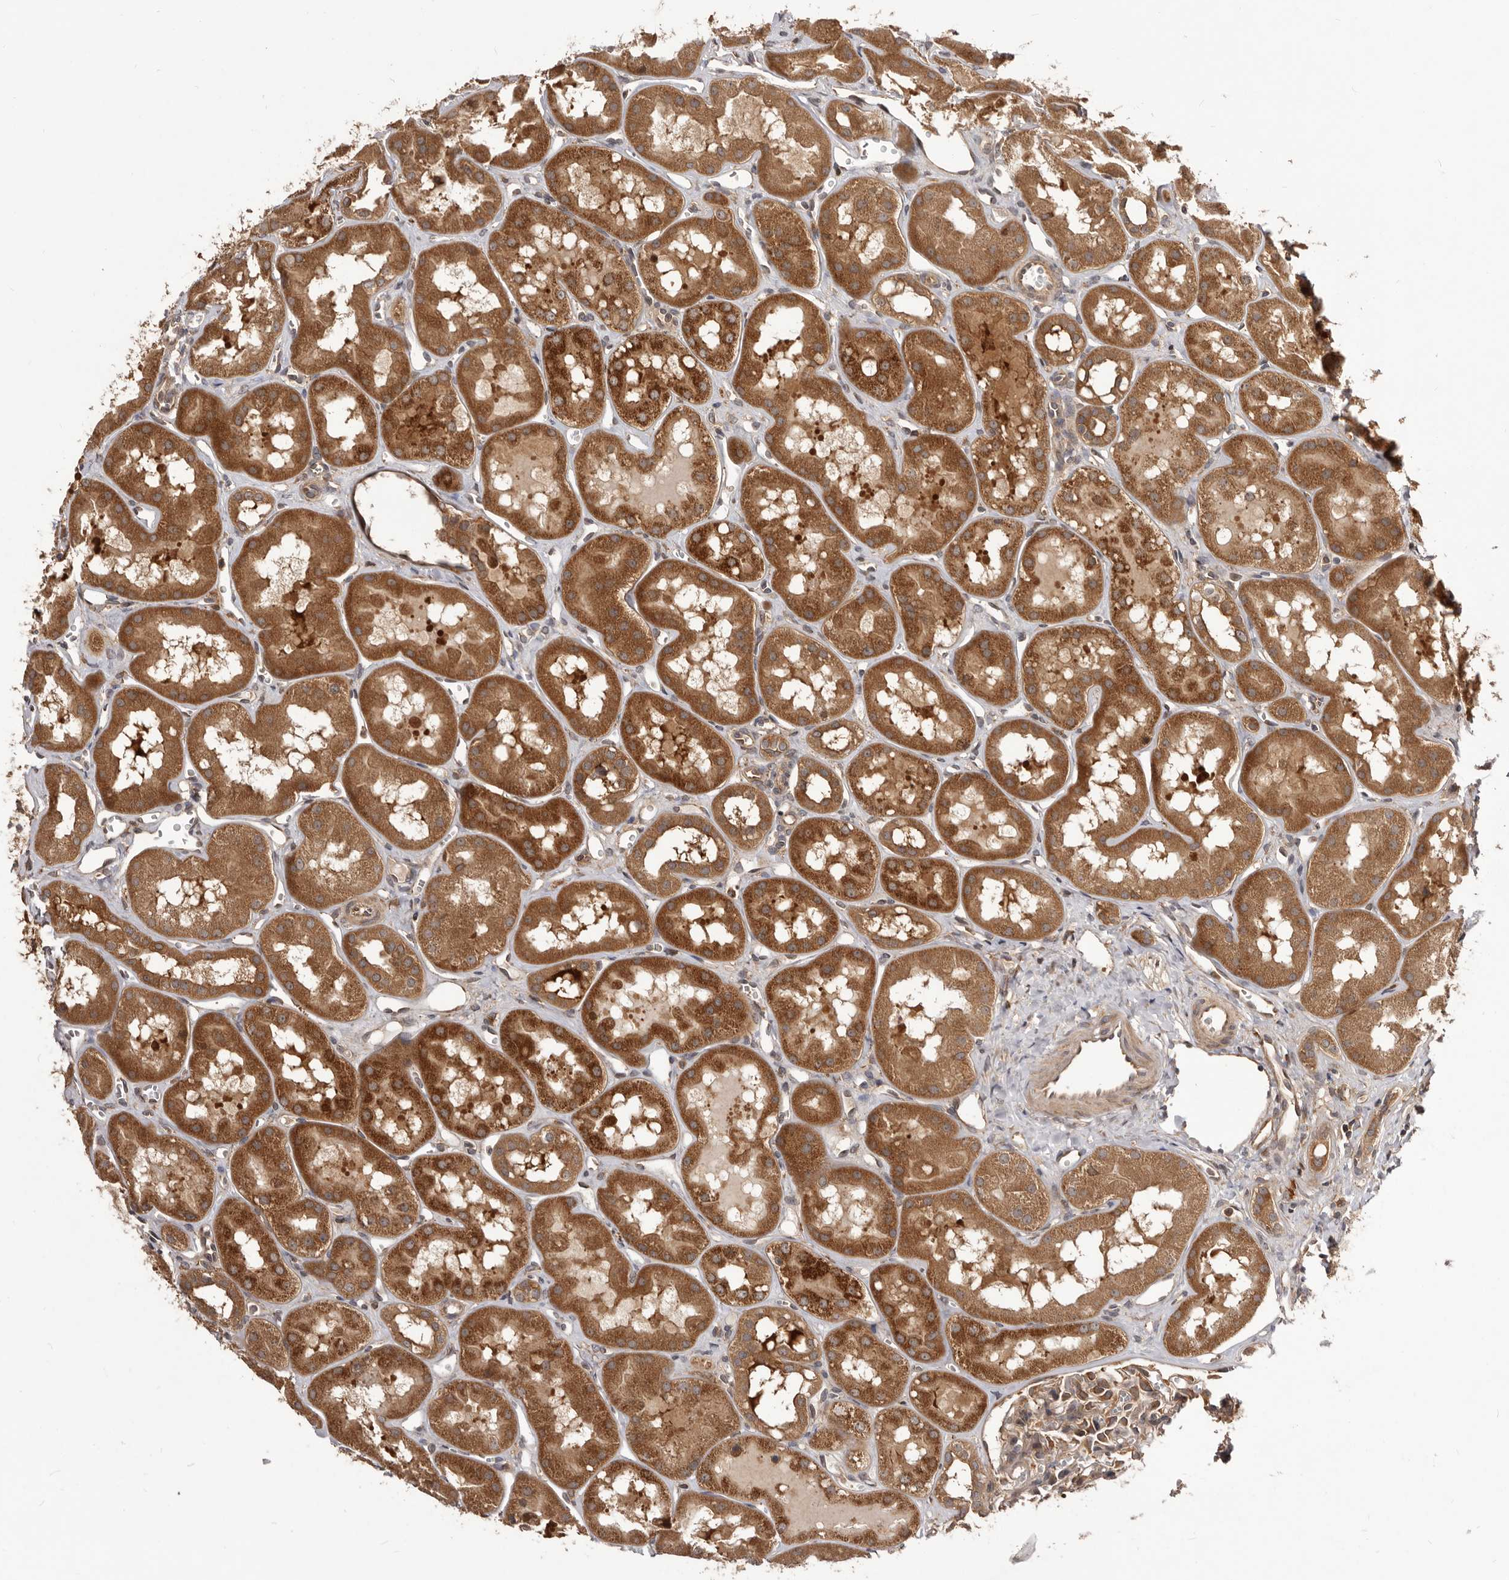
{"staining": {"intensity": "moderate", "quantity": ">75%", "location": "cytoplasmic/membranous"}, "tissue": "kidney", "cell_type": "Cells in glomeruli", "image_type": "normal", "snomed": [{"axis": "morphology", "description": "Normal tissue, NOS"}, {"axis": "topography", "description": "Kidney"}], "caption": "A histopathology image of human kidney stained for a protein reveals moderate cytoplasmic/membranous brown staining in cells in glomeruli. (brown staining indicates protein expression, while blue staining denotes nuclei).", "gene": "HBS1L", "patient": {"sex": "male", "age": 16}}